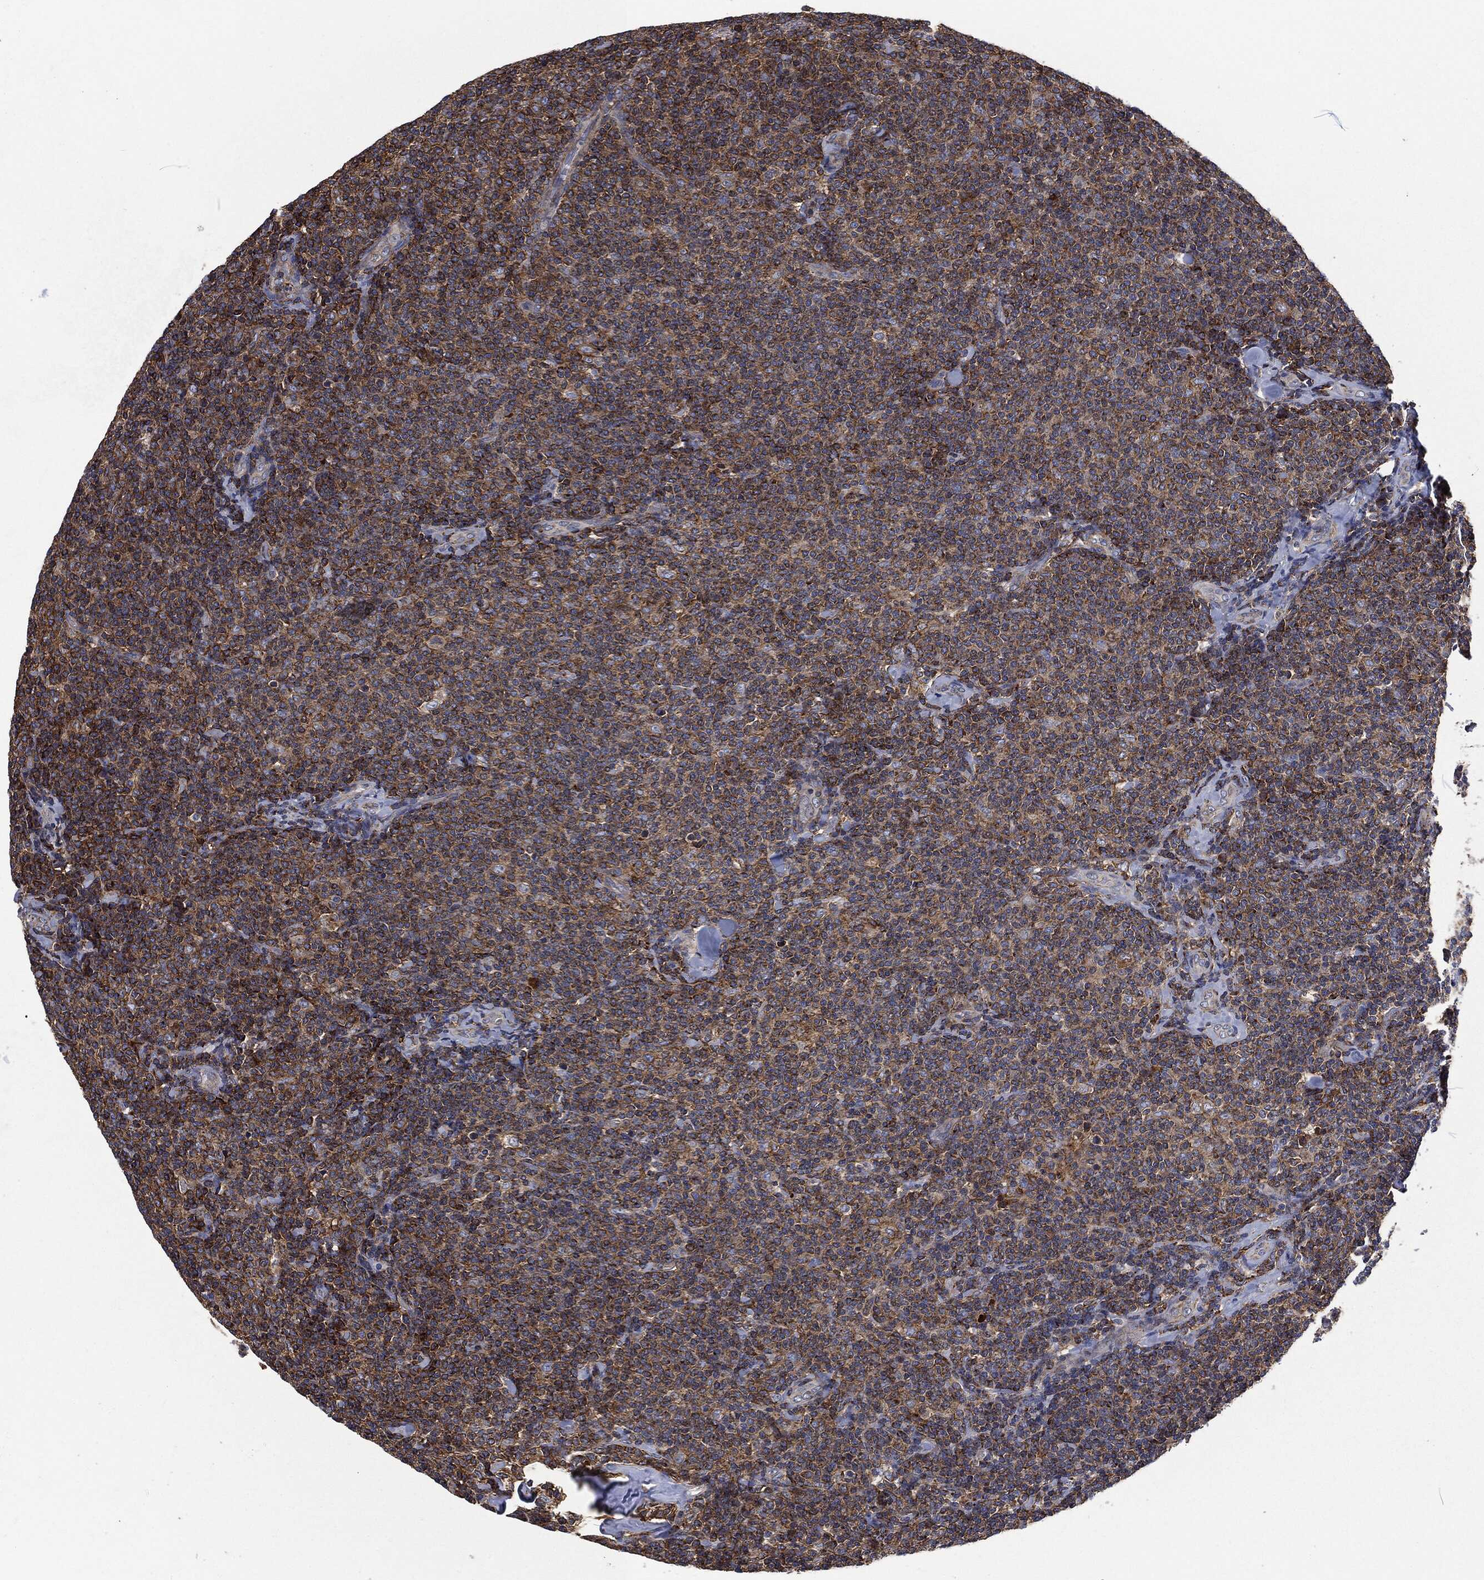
{"staining": {"intensity": "moderate", "quantity": "<25%", "location": "cytoplasmic/membranous"}, "tissue": "lymphoma", "cell_type": "Tumor cells", "image_type": "cancer", "snomed": [{"axis": "morphology", "description": "Malignant lymphoma, non-Hodgkin's type, Low grade"}, {"axis": "topography", "description": "Lymph node"}], "caption": "IHC (DAB) staining of lymphoma shows moderate cytoplasmic/membranous protein positivity in about <25% of tumor cells.", "gene": "LGALS9", "patient": {"sex": "female", "age": 56}}